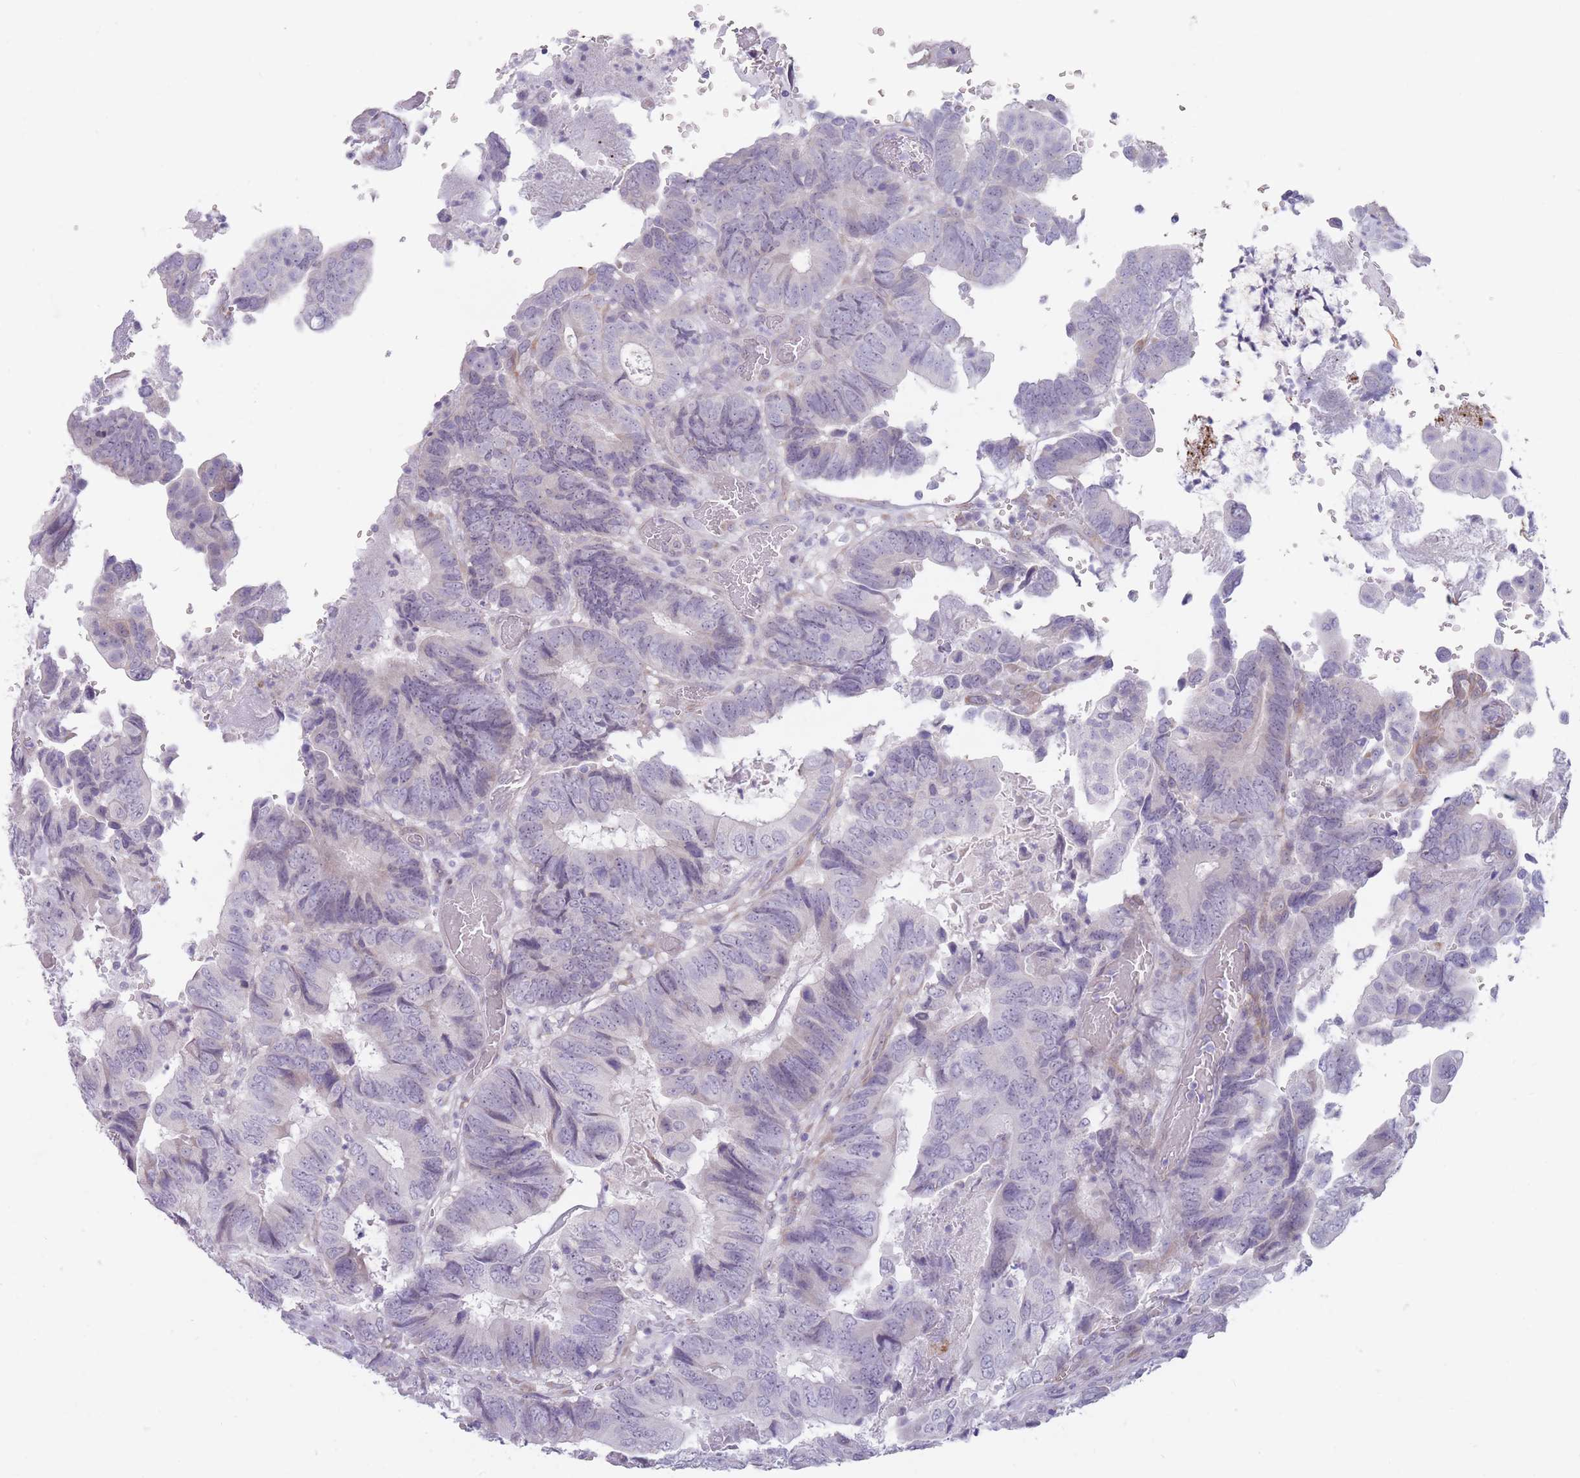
{"staining": {"intensity": "negative", "quantity": "none", "location": "none"}, "tissue": "colorectal cancer", "cell_type": "Tumor cells", "image_type": "cancer", "snomed": [{"axis": "morphology", "description": "Adenocarcinoma, NOS"}, {"axis": "topography", "description": "Colon"}], "caption": "The photomicrograph shows no significant positivity in tumor cells of colorectal adenocarcinoma.", "gene": "PAIP2B", "patient": {"sex": "male", "age": 85}}